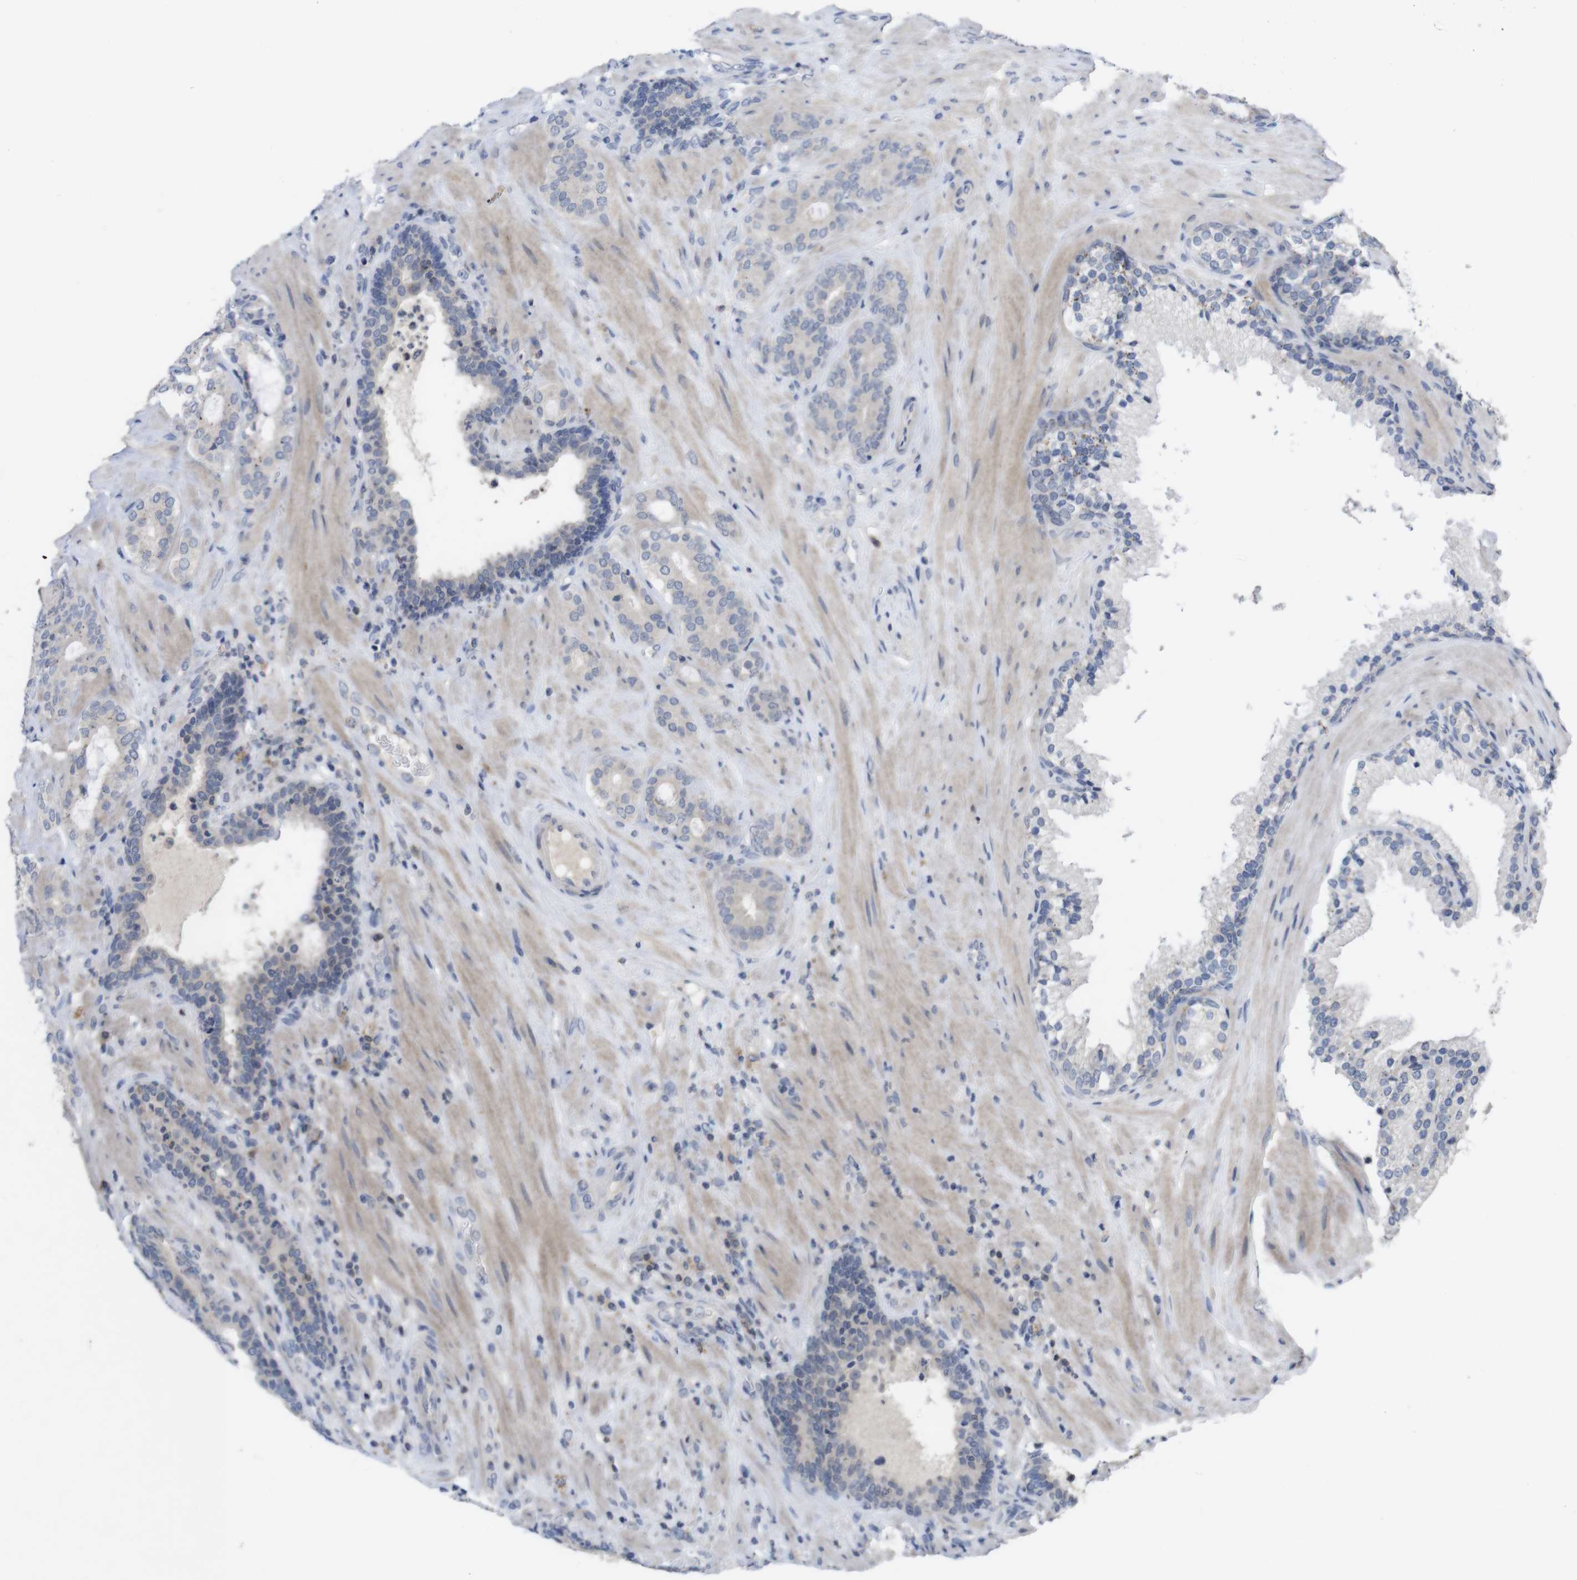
{"staining": {"intensity": "weak", "quantity": "<25%", "location": "cytoplasmic/membranous"}, "tissue": "prostate cancer", "cell_type": "Tumor cells", "image_type": "cancer", "snomed": [{"axis": "morphology", "description": "Adenocarcinoma, Low grade"}, {"axis": "topography", "description": "Prostate"}], "caption": "Tumor cells show no significant protein expression in prostate low-grade adenocarcinoma.", "gene": "SLAMF7", "patient": {"sex": "male", "age": 63}}